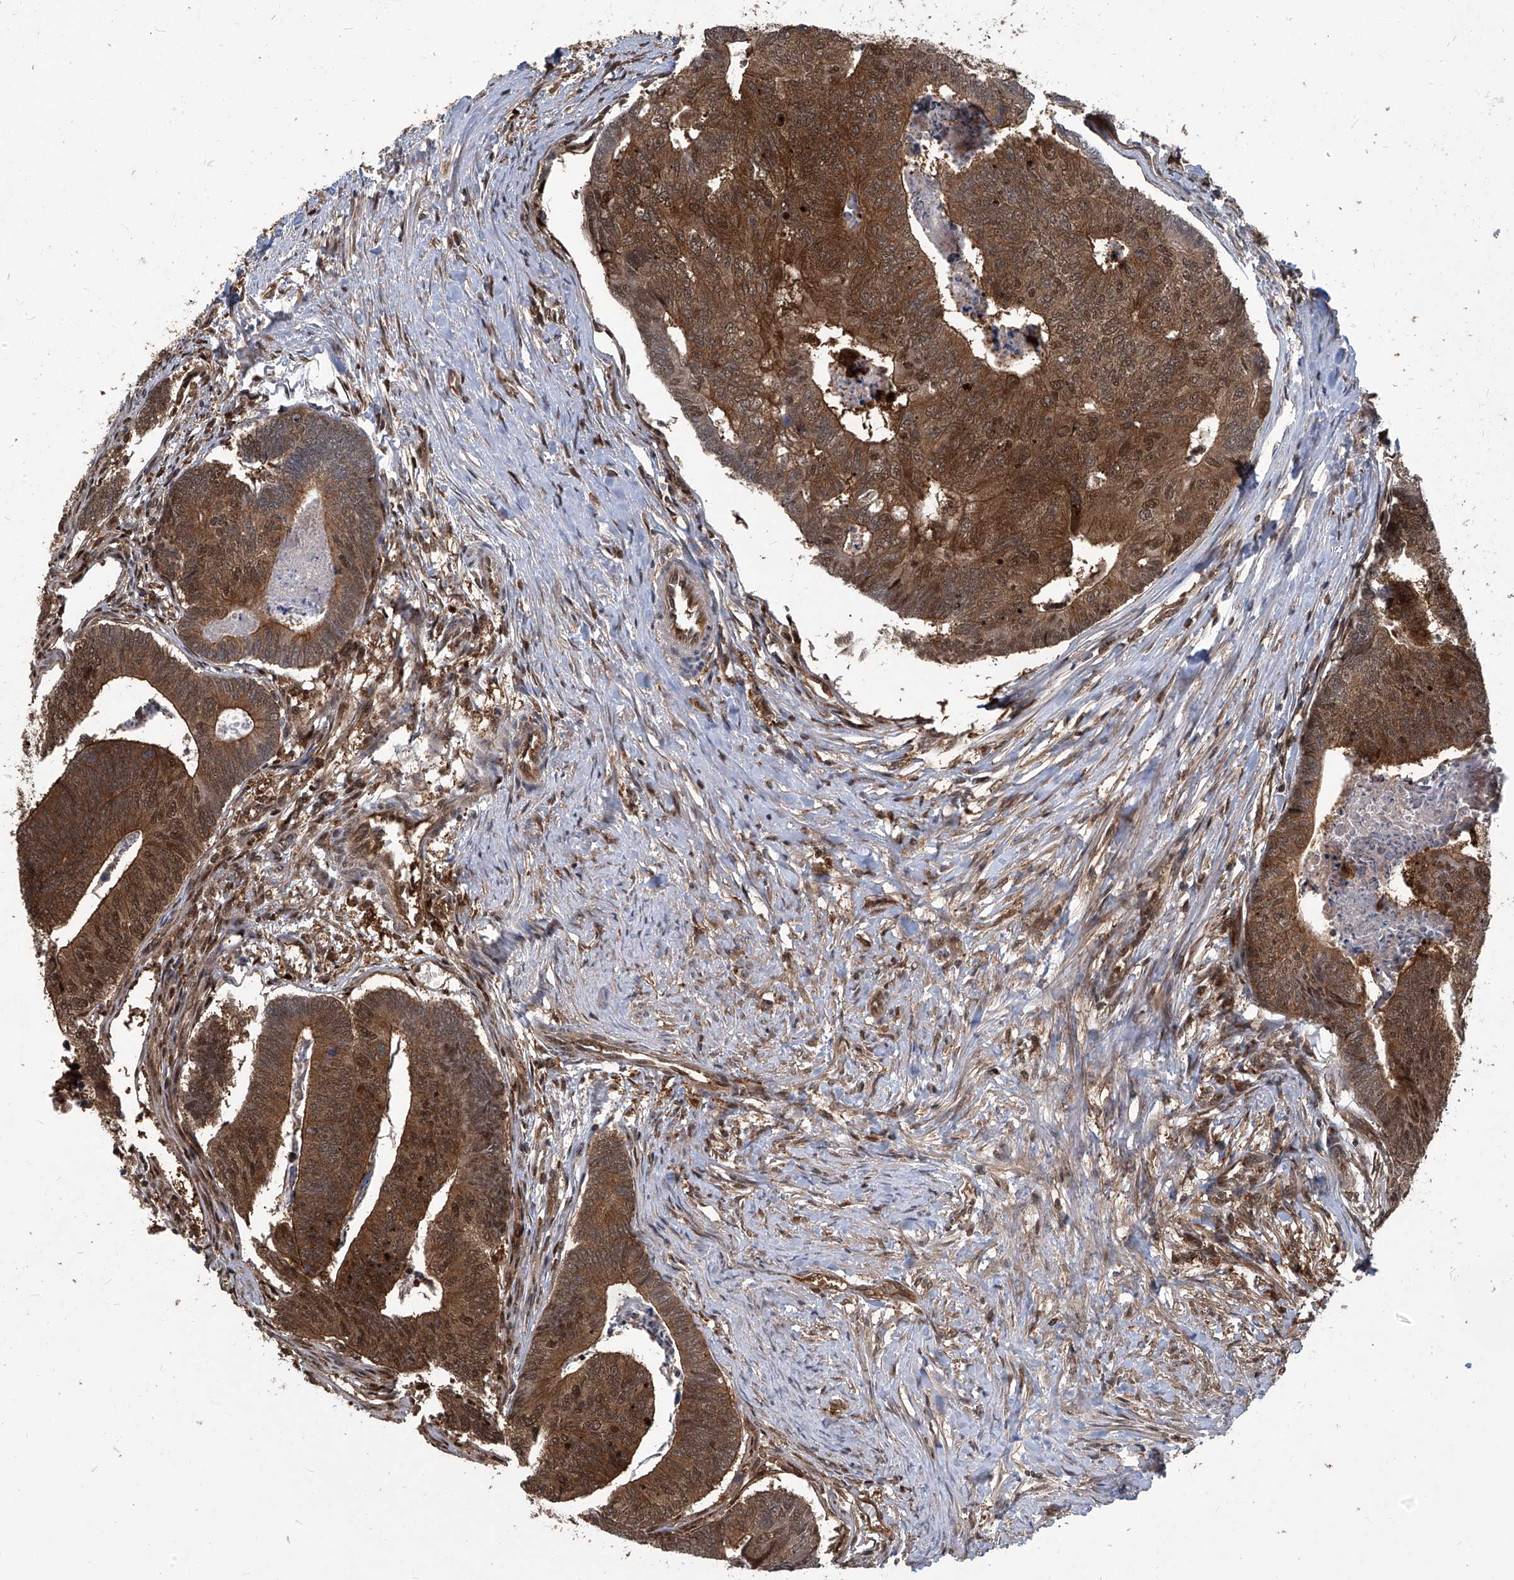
{"staining": {"intensity": "moderate", "quantity": ">75%", "location": "cytoplasmic/membranous,nuclear"}, "tissue": "colorectal cancer", "cell_type": "Tumor cells", "image_type": "cancer", "snomed": [{"axis": "morphology", "description": "Adenocarcinoma, NOS"}, {"axis": "topography", "description": "Colon"}], "caption": "A medium amount of moderate cytoplasmic/membranous and nuclear staining is seen in approximately >75% of tumor cells in adenocarcinoma (colorectal) tissue.", "gene": "PSMB1", "patient": {"sex": "female", "age": 67}}